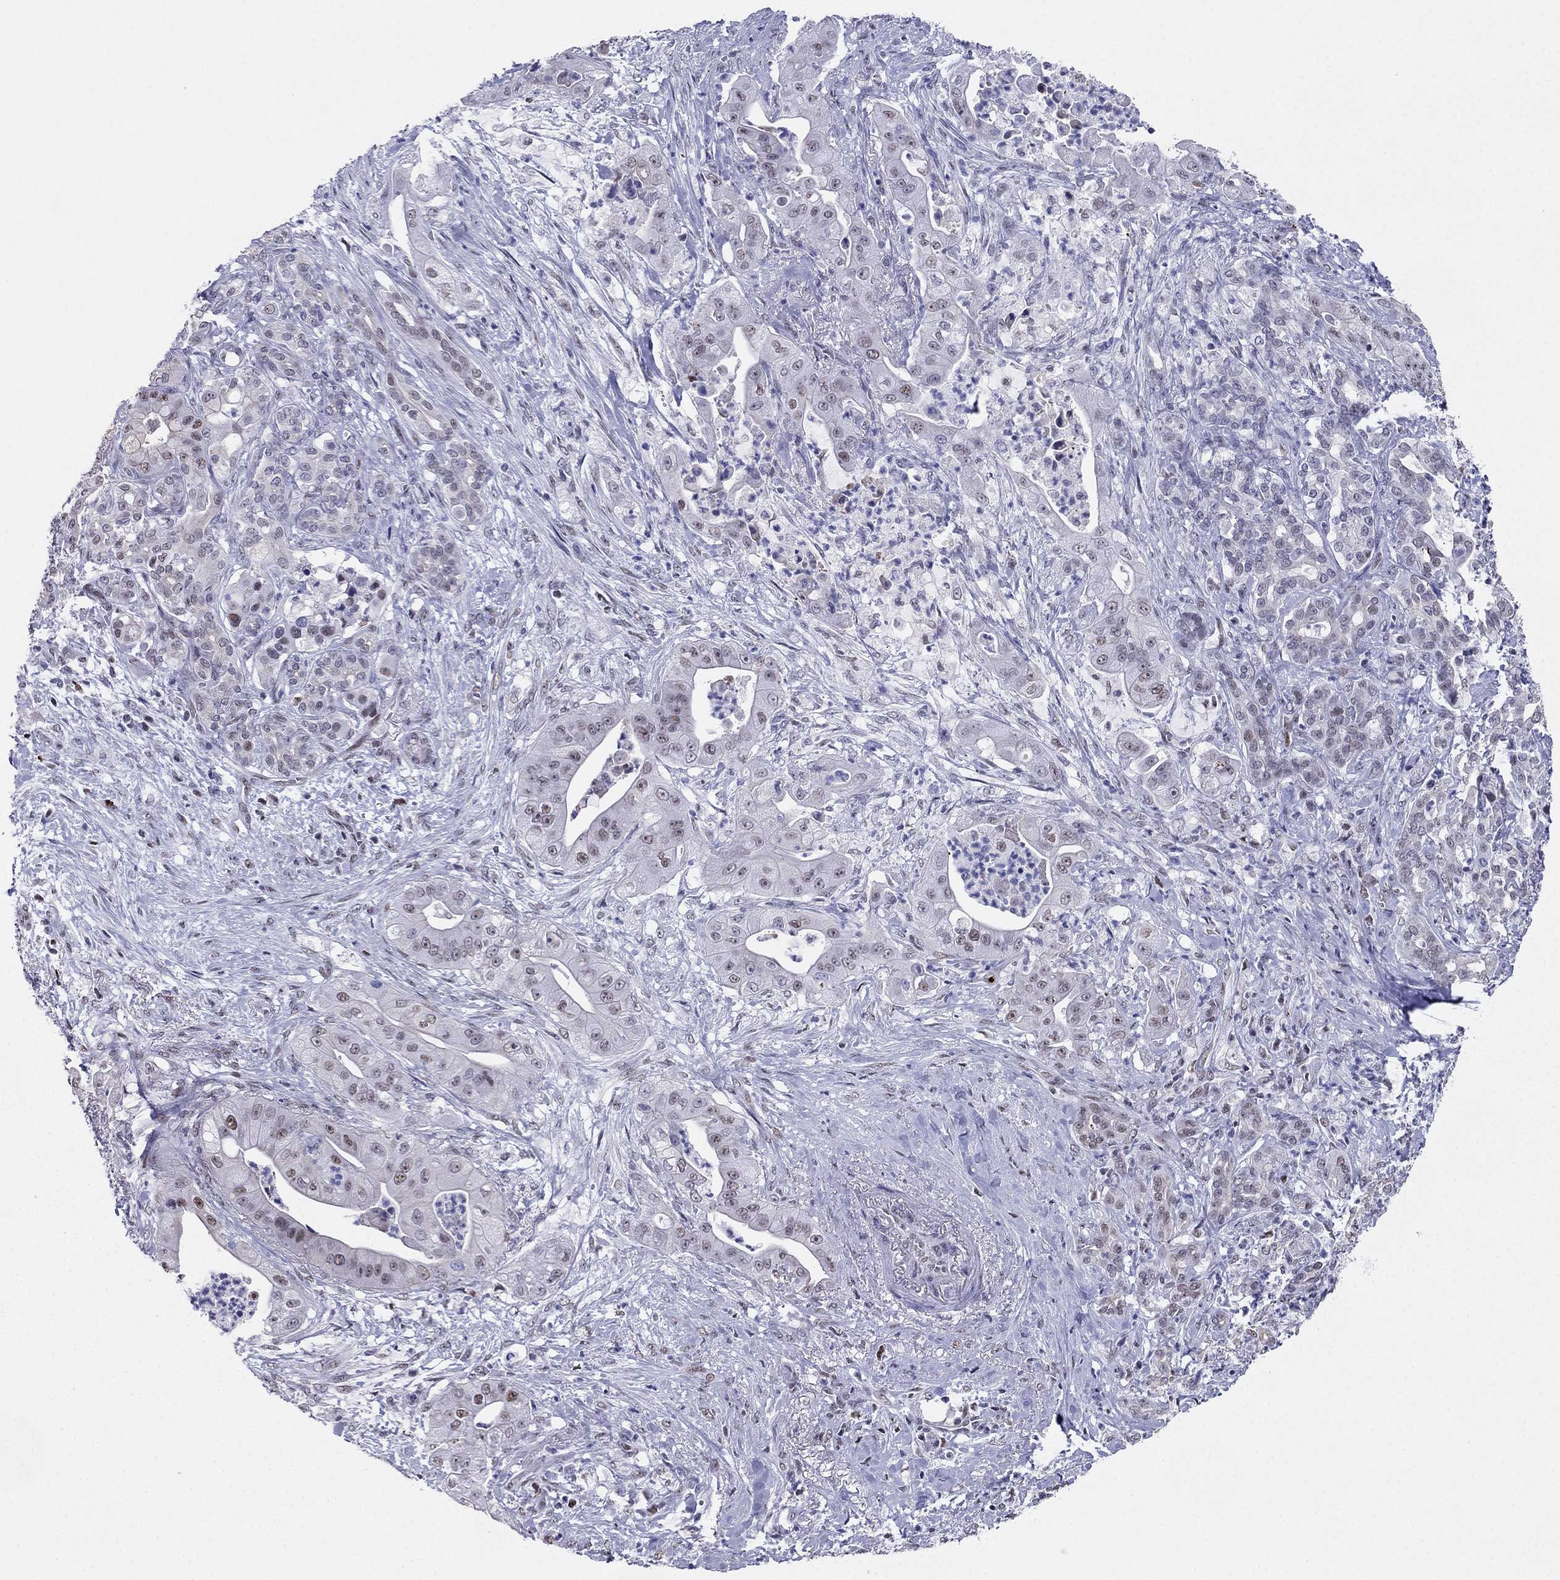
{"staining": {"intensity": "weak", "quantity": "25%-75%", "location": "nuclear"}, "tissue": "pancreatic cancer", "cell_type": "Tumor cells", "image_type": "cancer", "snomed": [{"axis": "morphology", "description": "Normal tissue, NOS"}, {"axis": "morphology", "description": "Inflammation, NOS"}, {"axis": "morphology", "description": "Adenocarcinoma, NOS"}, {"axis": "topography", "description": "Pancreas"}], "caption": "Approximately 25%-75% of tumor cells in adenocarcinoma (pancreatic) display weak nuclear protein staining as visualized by brown immunohistochemical staining.", "gene": "PPM1G", "patient": {"sex": "male", "age": 57}}